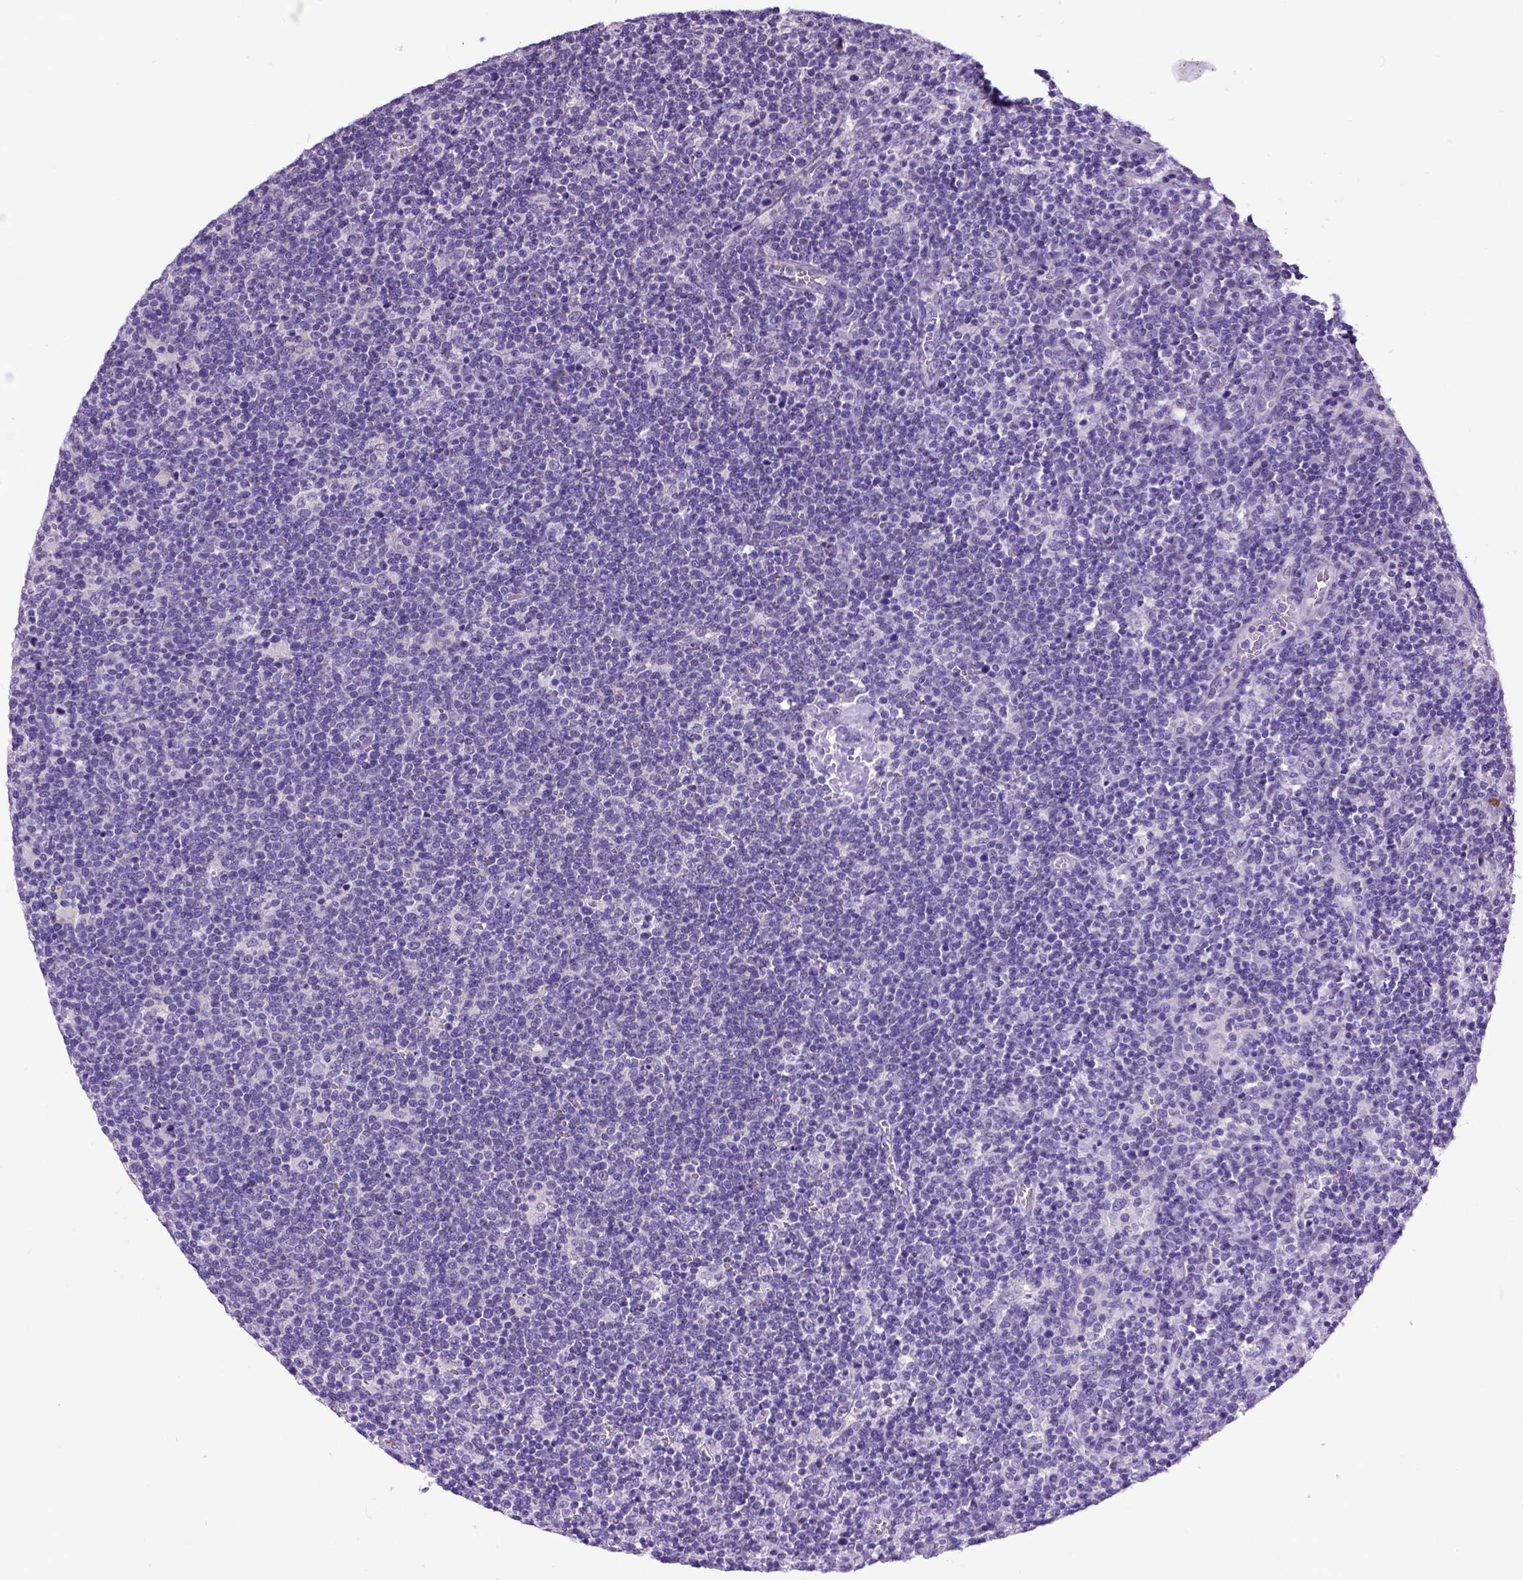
{"staining": {"intensity": "negative", "quantity": "none", "location": "none"}, "tissue": "lymphoma", "cell_type": "Tumor cells", "image_type": "cancer", "snomed": [{"axis": "morphology", "description": "Malignant lymphoma, non-Hodgkin's type, High grade"}, {"axis": "topography", "description": "Lymph node"}], "caption": "This is an immunohistochemistry (IHC) photomicrograph of high-grade malignant lymphoma, non-Hodgkin's type. There is no positivity in tumor cells.", "gene": "NEK5", "patient": {"sex": "male", "age": 61}}